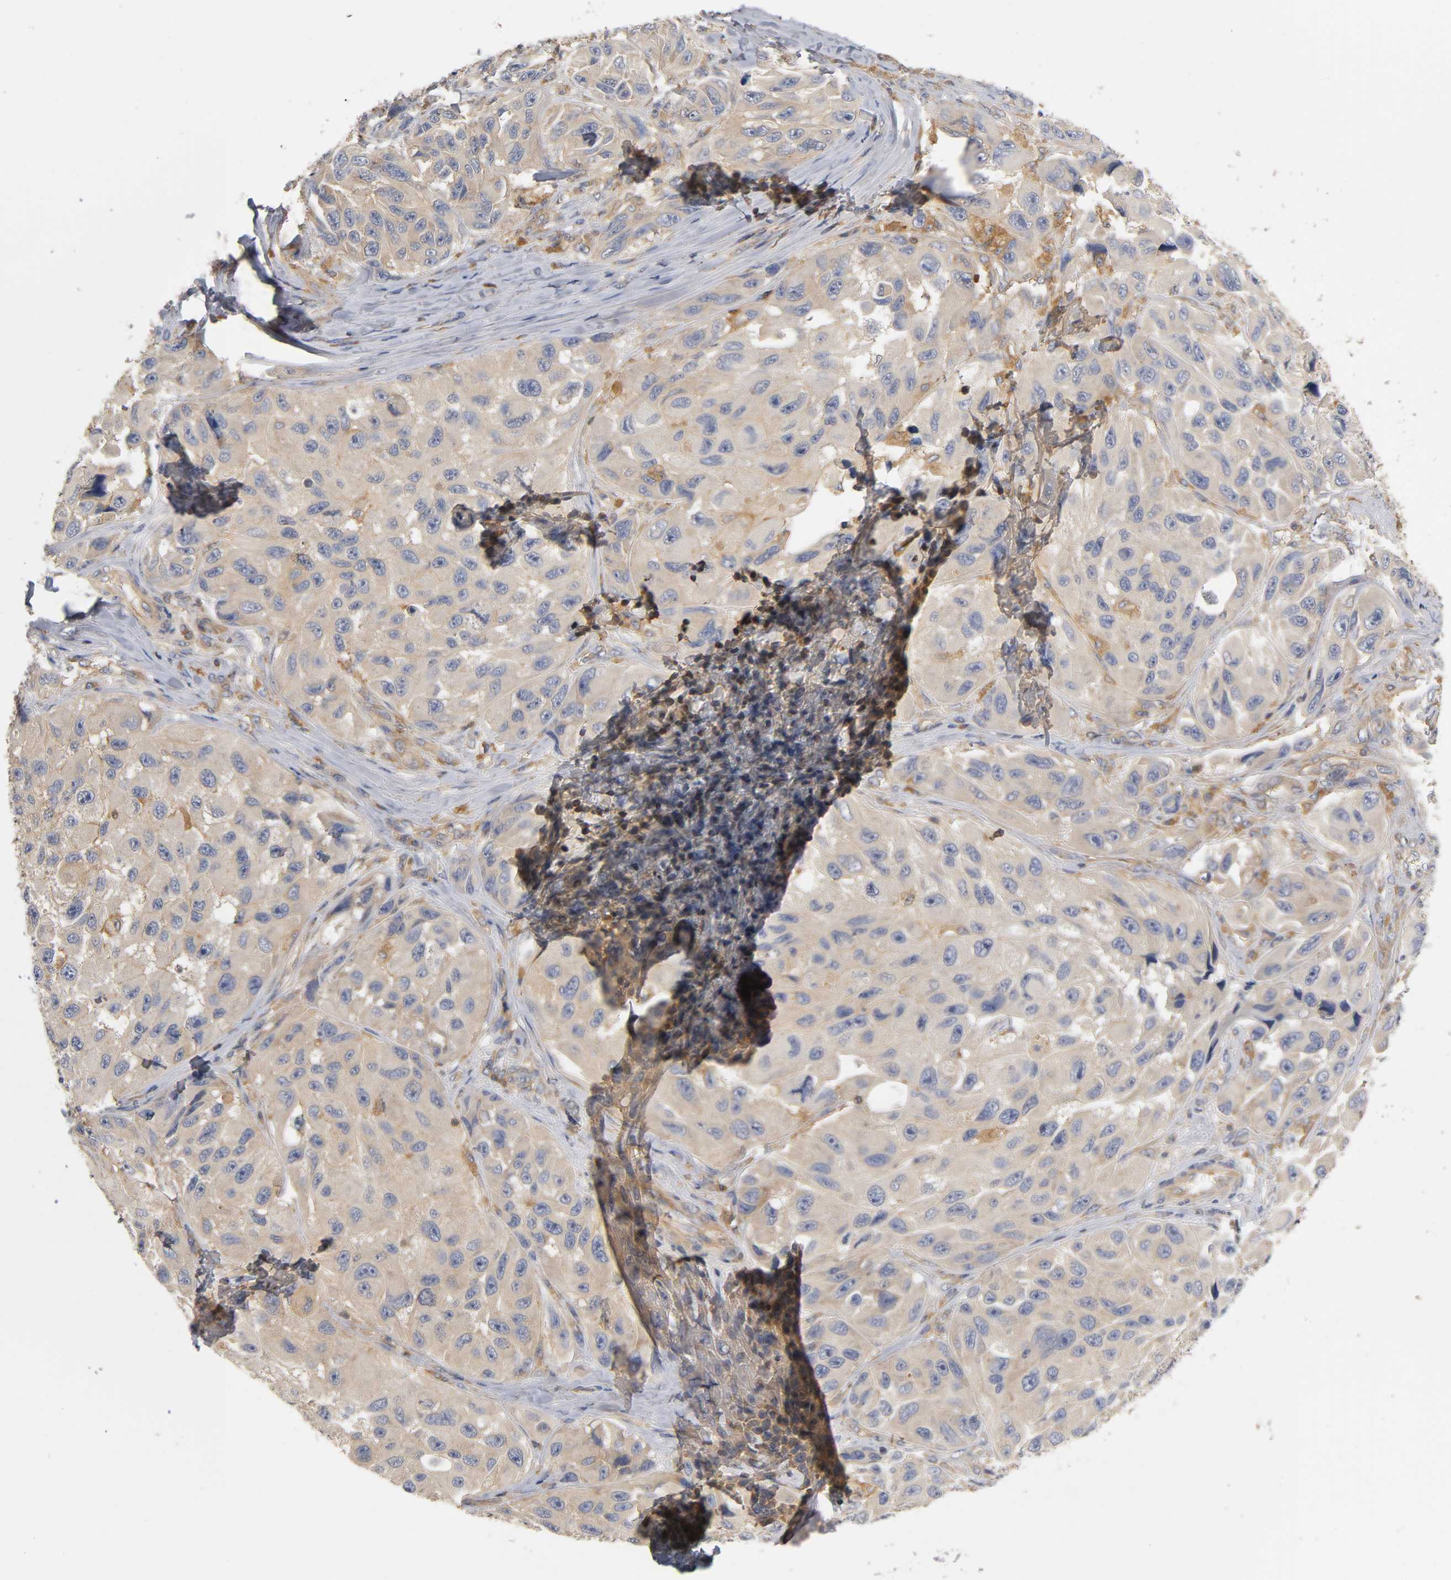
{"staining": {"intensity": "moderate", "quantity": ">75%", "location": "cytoplasmic/membranous"}, "tissue": "melanoma", "cell_type": "Tumor cells", "image_type": "cancer", "snomed": [{"axis": "morphology", "description": "Malignant melanoma, NOS"}, {"axis": "topography", "description": "Skin"}], "caption": "Melanoma tissue displays moderate cytoplasmic/membranous expression in approximately >75% of tumor cells, visualized by immunohistochemistry. Nuclei are stained in blue.", "gene": "ACTR2", "patient": {"sex": "female", "age": 73}}